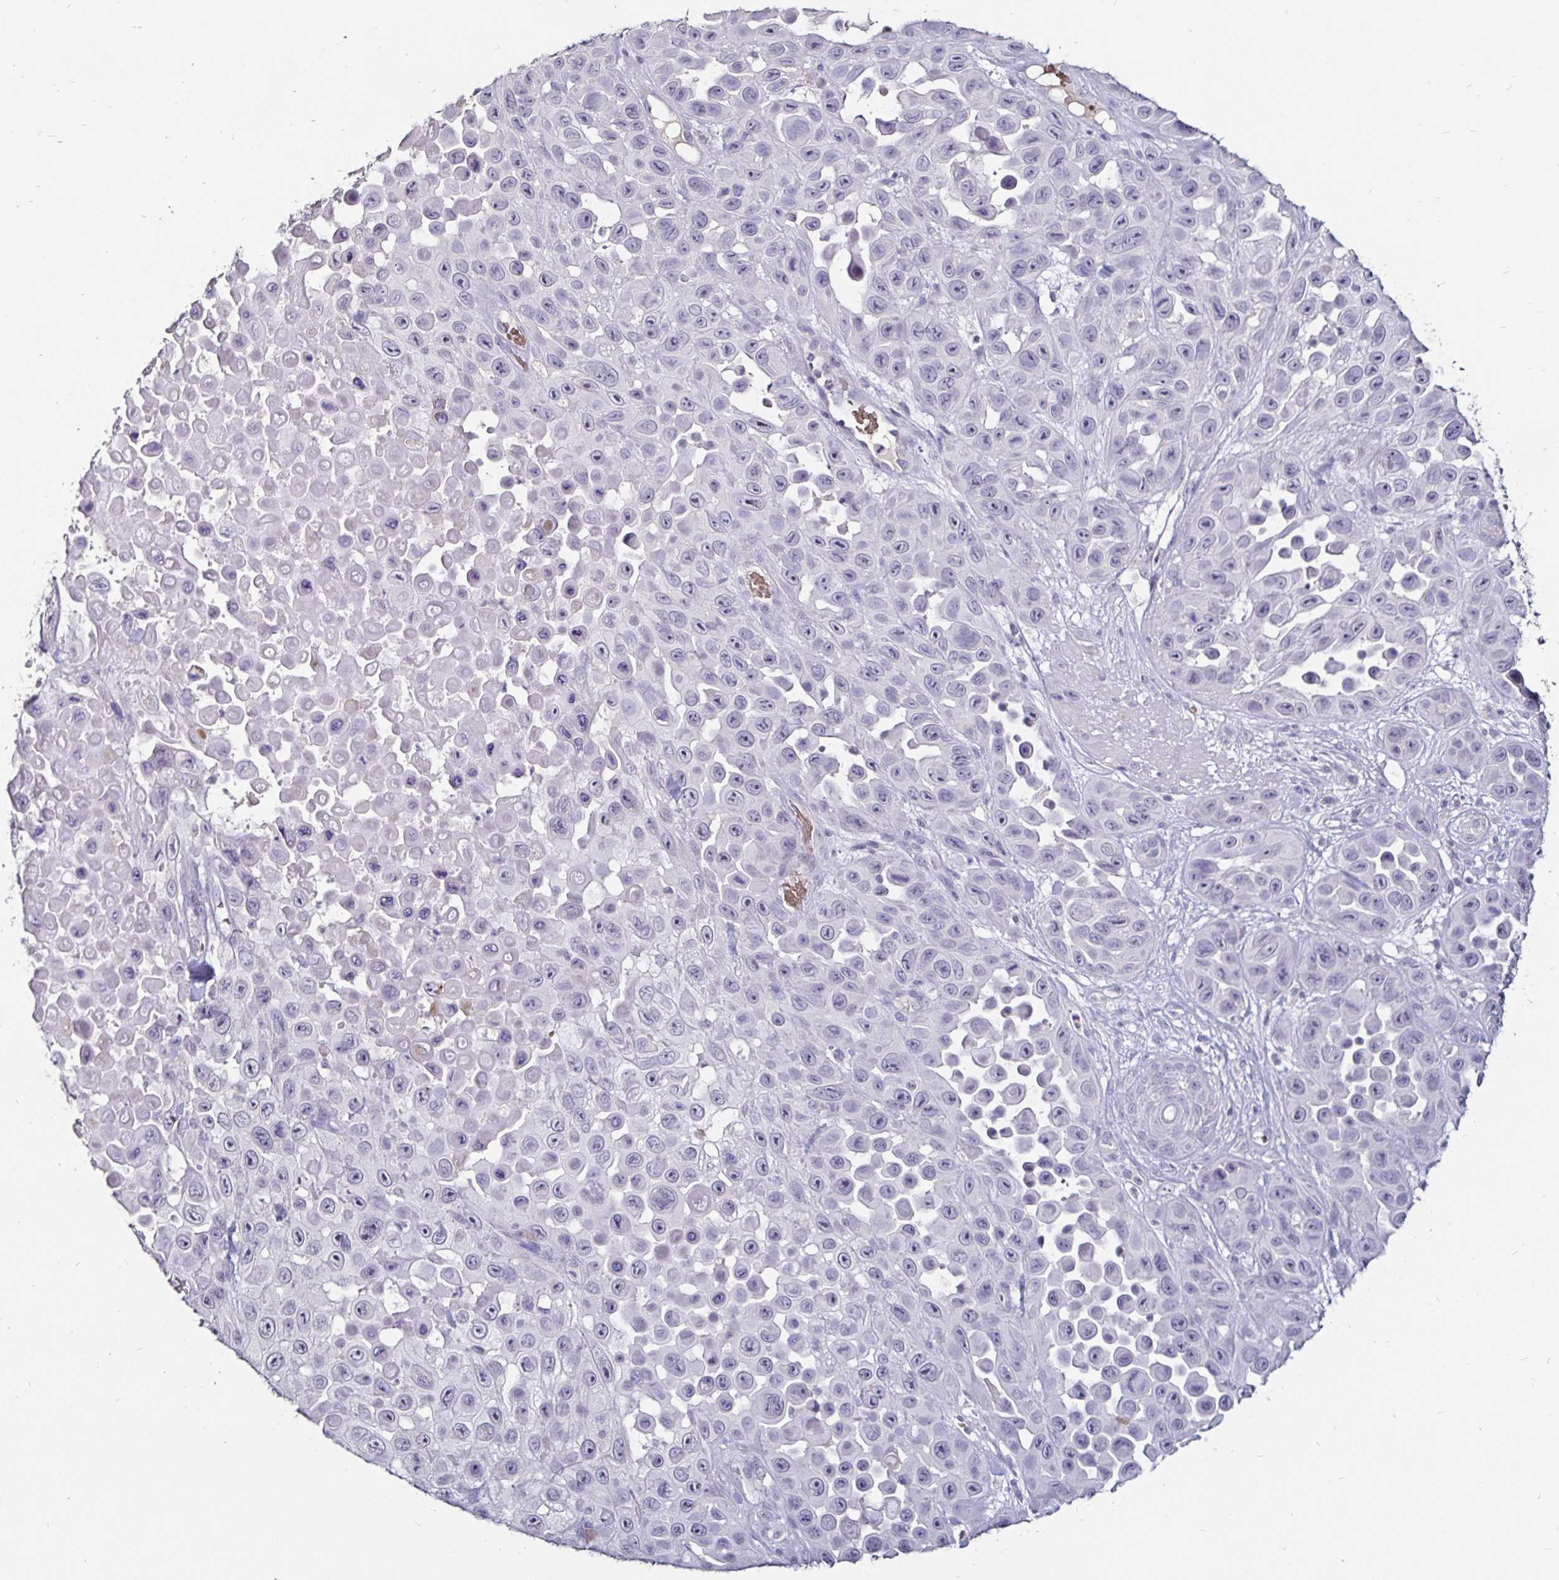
{"staining": {"intensity": "negative", "quantity": "none", "location": "none"}, "tissue": "skin cancer", "cell_type": "Tumor cells", "image_type": "cancer", "snomed": [{"axis": "morphology", "description": "Squamous cell carcinoma, NOS"}, {"axis": "topography", "description": "Skin"}], "caption": "Tumor cells show no significant expression in skin squamous cell carcinoma.", "gene": "FAIM2", "patient": {"sex": "male", "age": 81}}